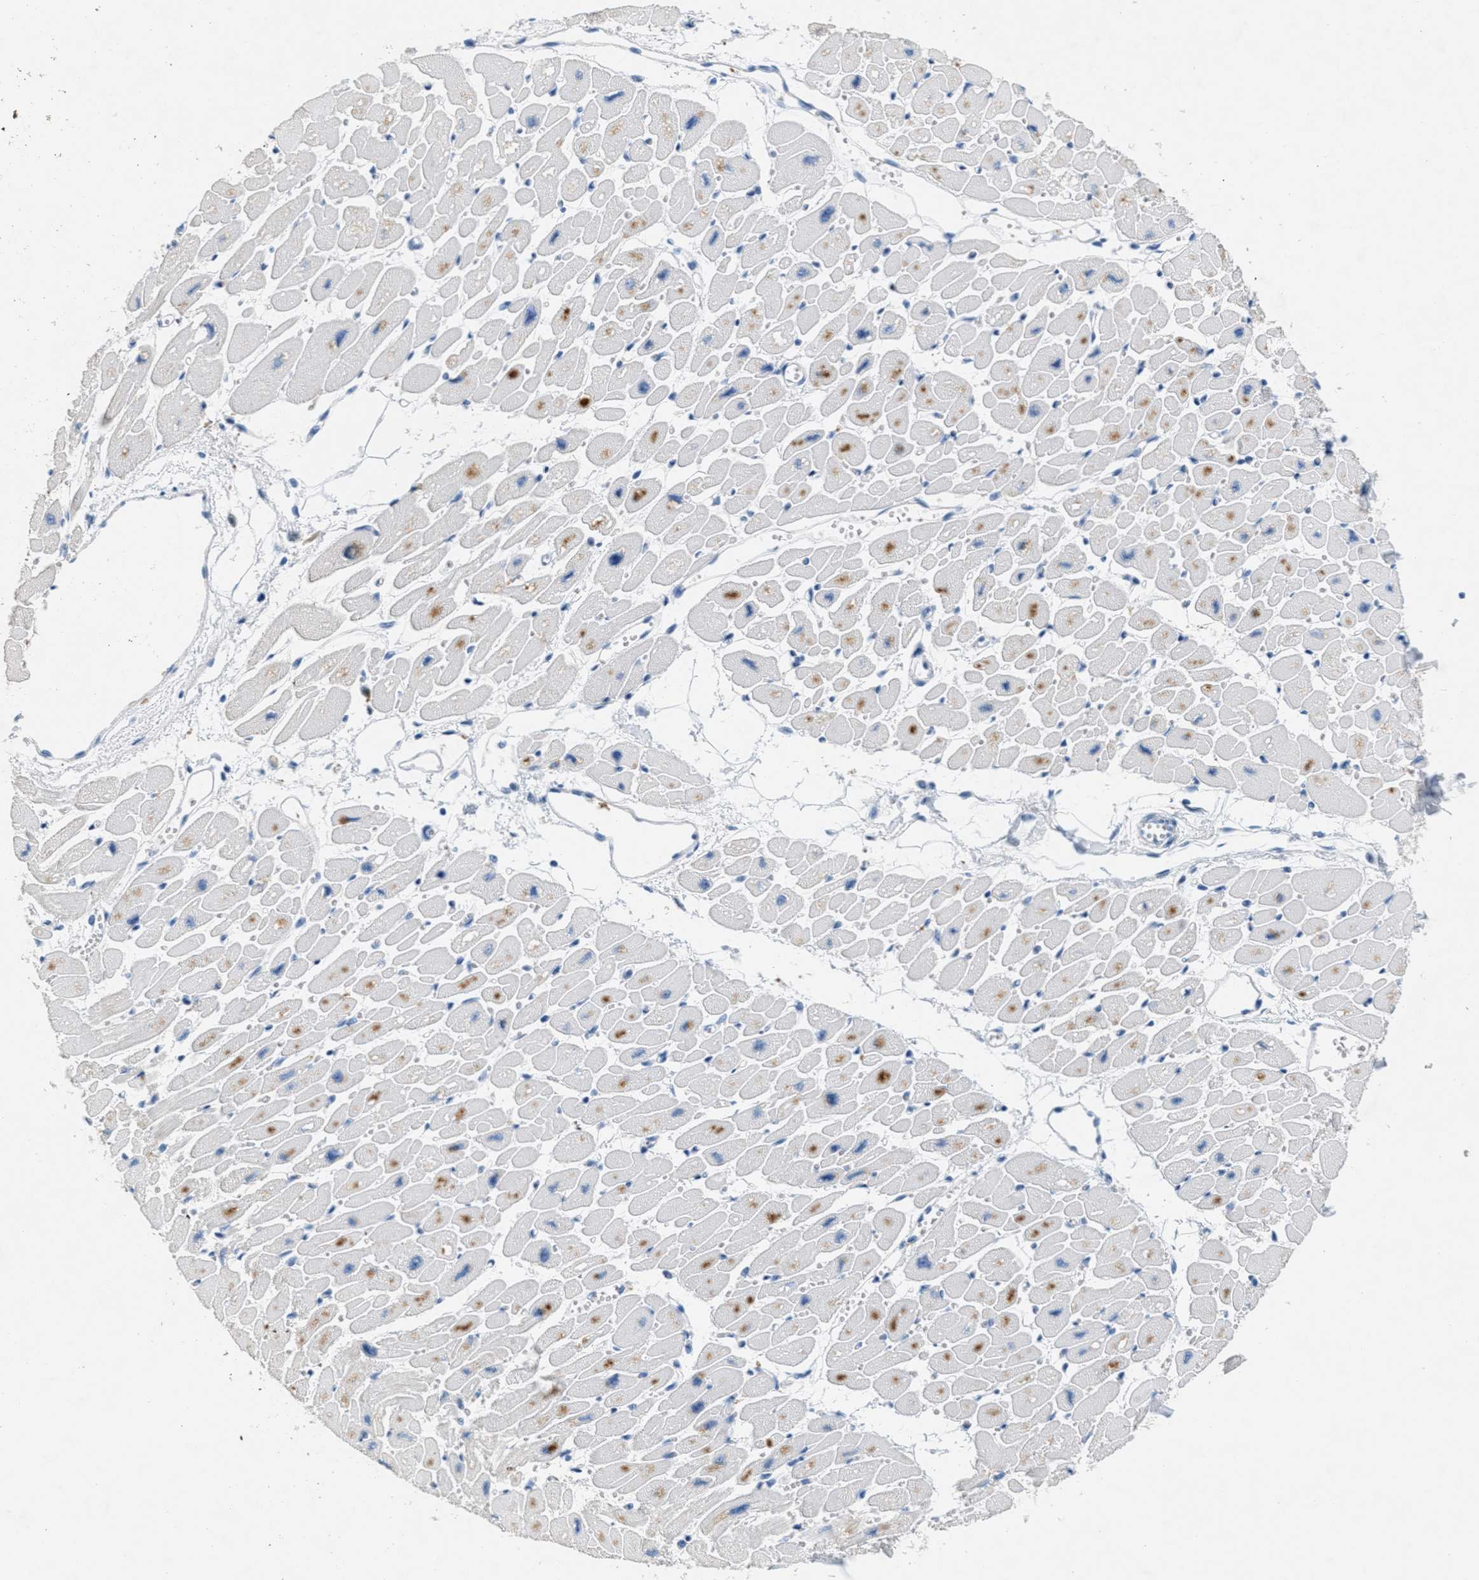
{"staining": {"intensity": "moderate", "quantity": "25%-75%", "location": "cytoplasmic/membranous"}, "tissue": "heart muscle", "cell_type": "Cardiomyocytes", "image_type": "normal", "snomed": [{"axis": "morphology", "description": "Normal tissue, NOS"}, {"axis": "topography", "description": "Heart"}], "caption": "Cardiomyocytes exhibit medium levels of moderate cytoplasmic/membranous expression in approximately 25%-75% of cells in benign heart muscle. The staining was performed using DAB (3,3'-diaminobenzidine) to visualize the protein expression in brown, while the nuclei were stained in blue with hematoxylin (Magnification: 20x).", "gene": "GPM6A", "patient": {"sex": "female", "age": 54}}